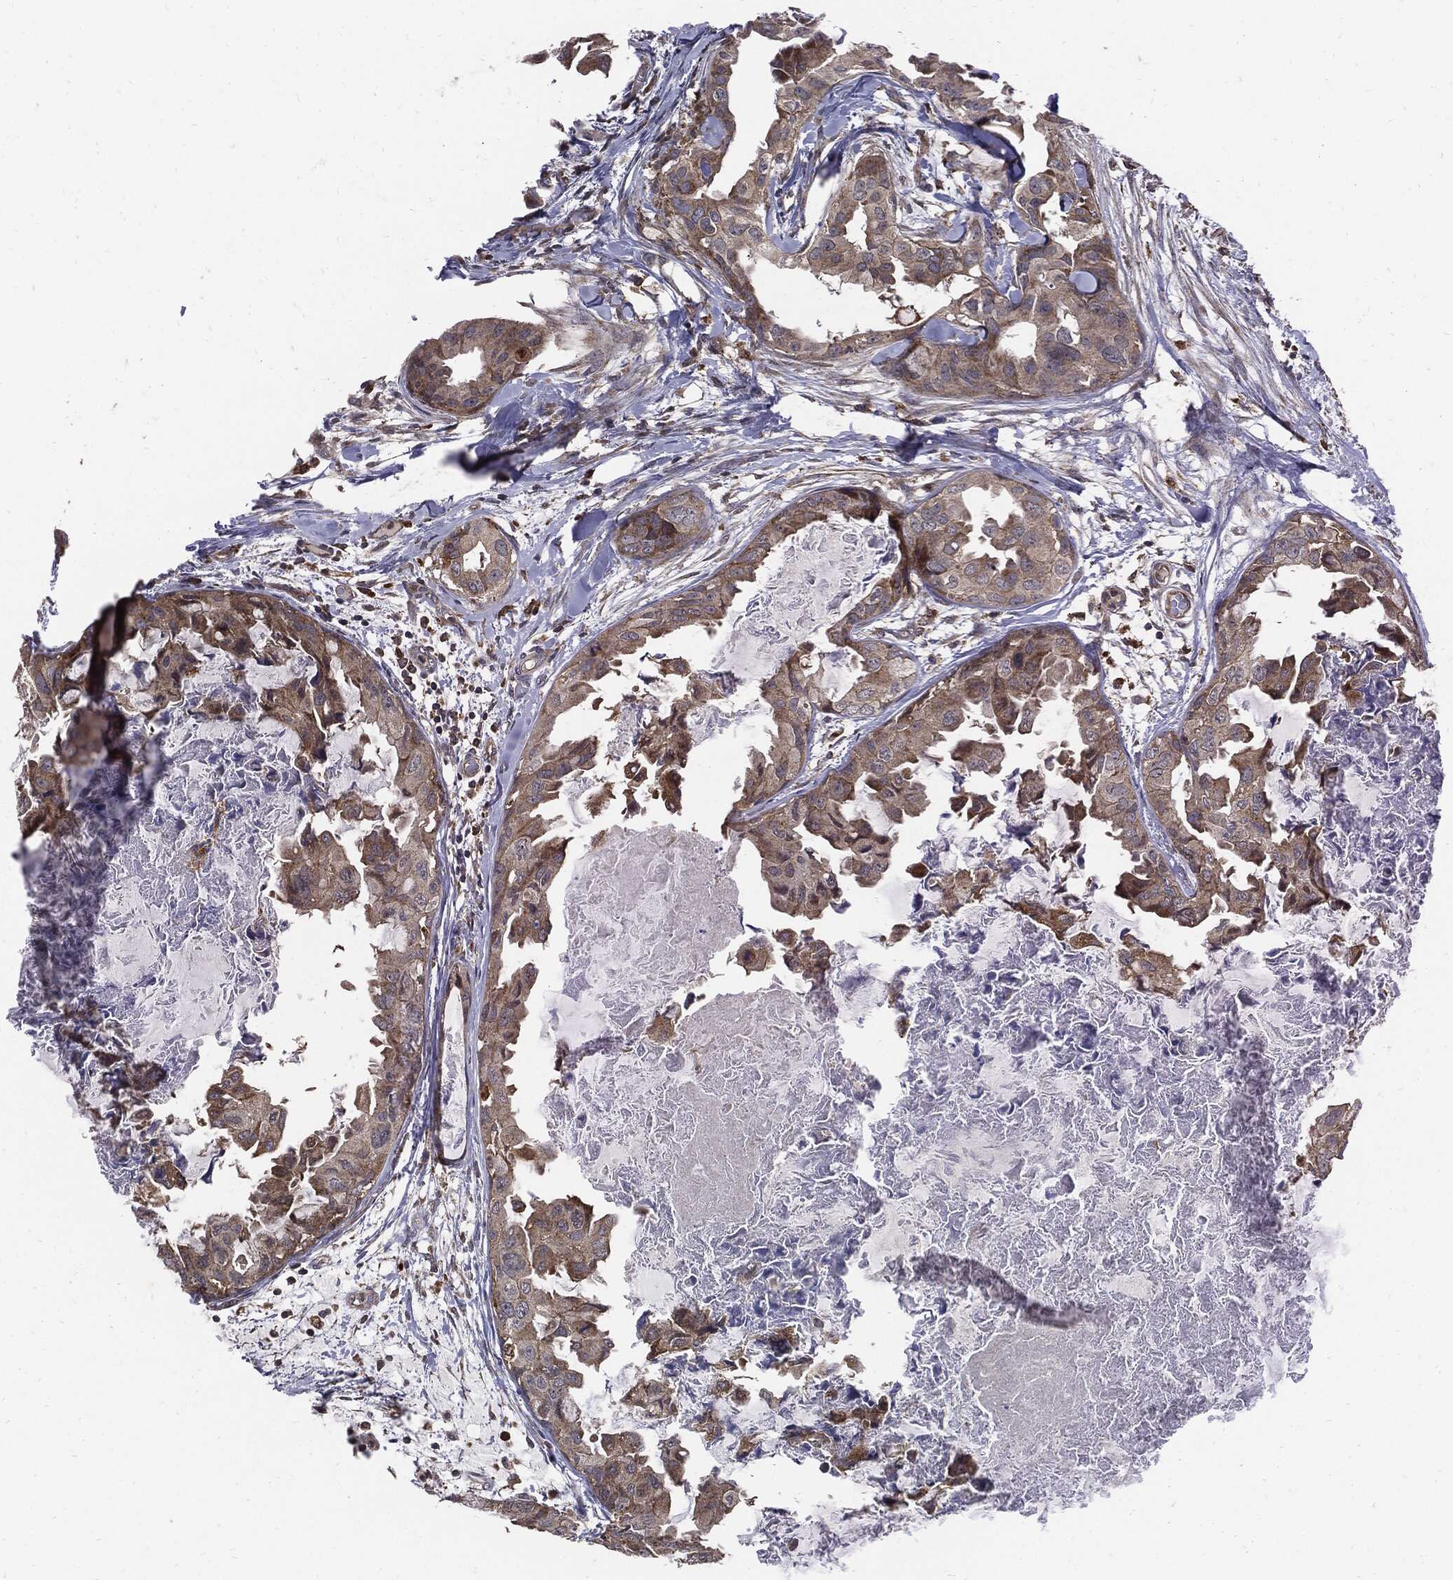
{"staining": {"intensity": "weak", "quantity": "25%-75%", "location": "cytoplasmic/membranous"}, "tissue": "breast cancer", "cell_type": "Tumor cells", "image_type": "cancer", "snomed": [{"axis": "morphology", "description": "Normal tissue, NOS"}, {"axis": "morphology", "description": "Duct carcinoma"}, {"axis": "topography", "description": "Breast"}], "caption": "Human breast cancer (invasive ductal carcinoma) stained with a protein marker shows weak staining in tumor cells.", "gene": "SLC31A2", "patient": {"sex": "female", "age": 40}}